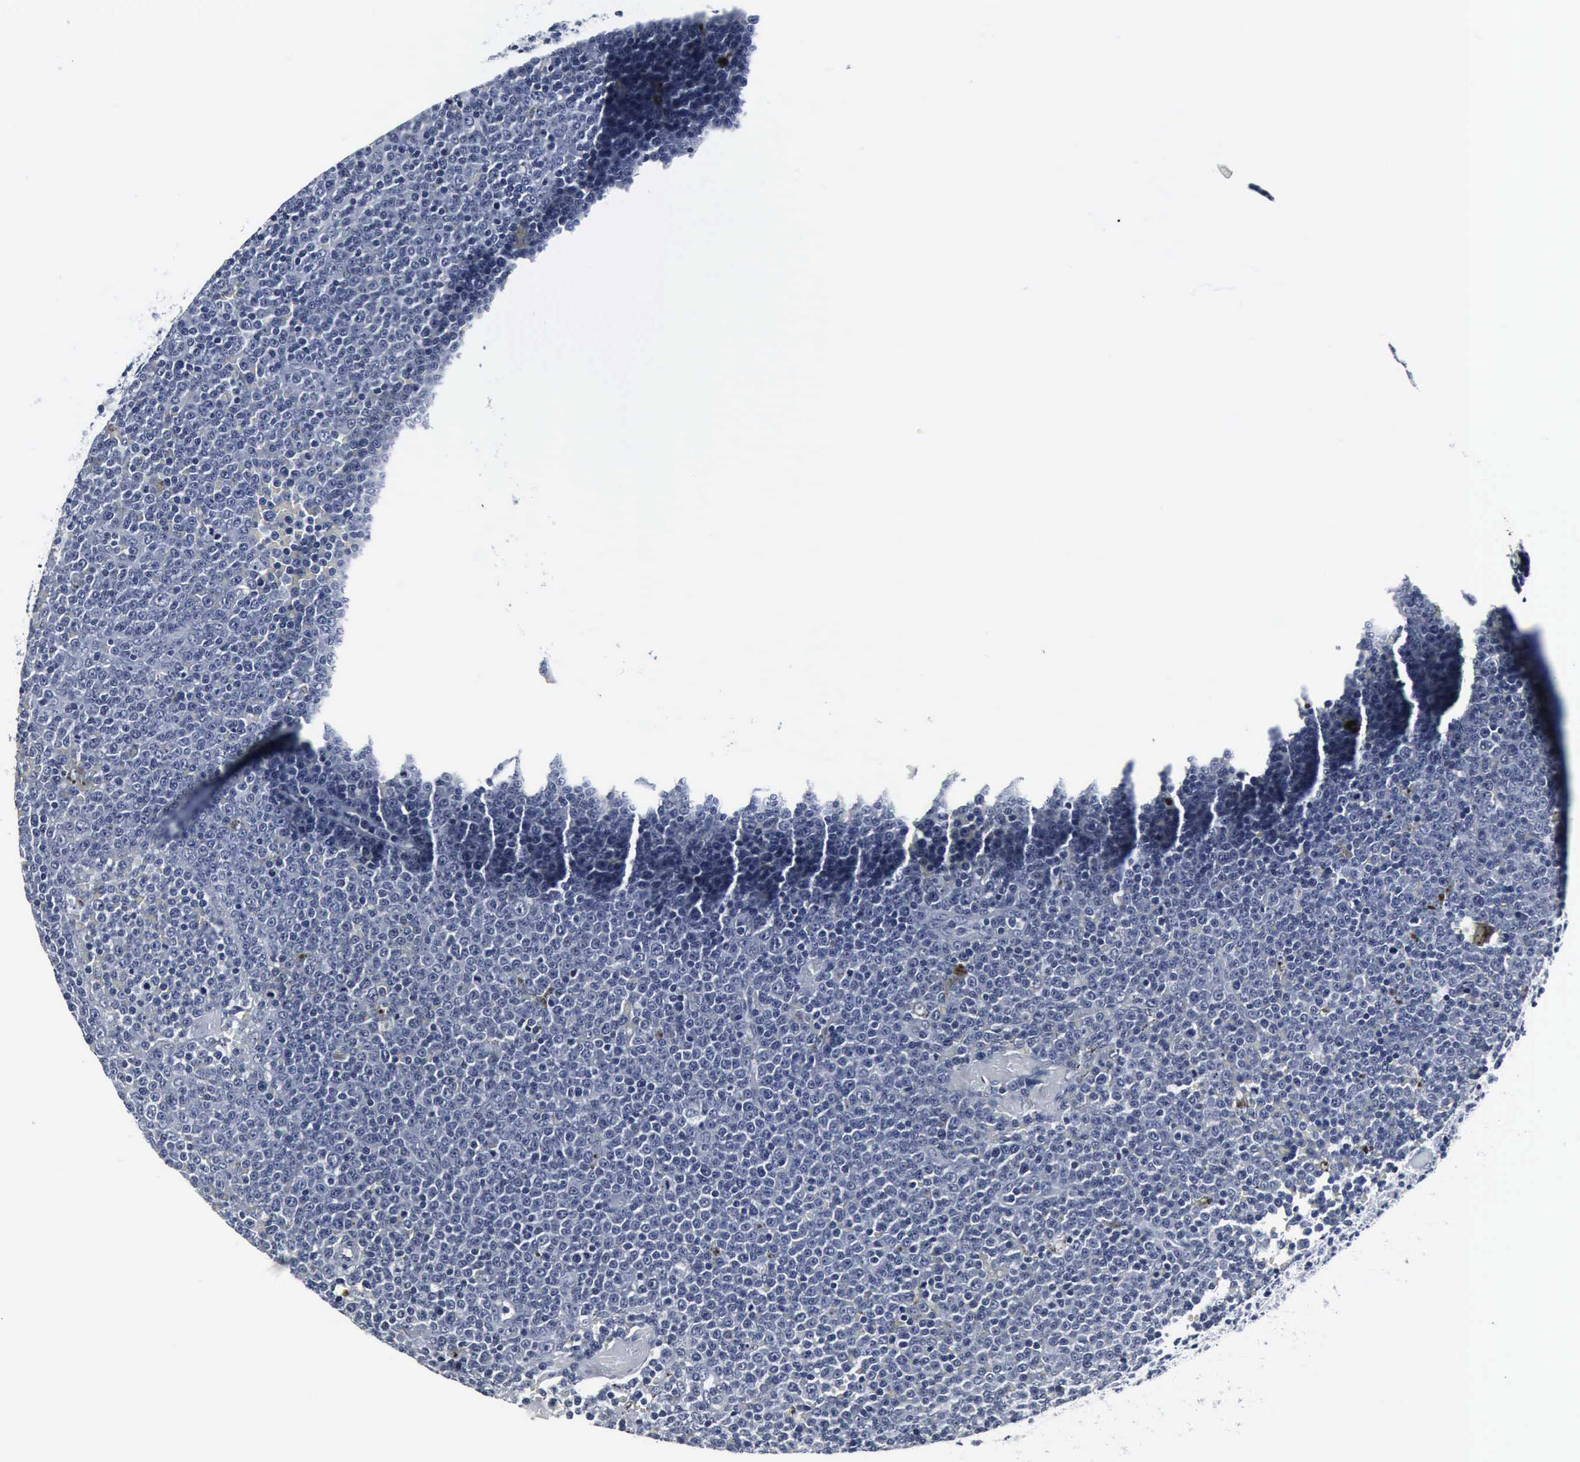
{"staining": {"intensity": "negative", "quantity": "none", "location": "none"}, "tissue": "lymphoma", "cell_type": "Tumor cells", "image_type": "cancer", "snomed": [{"axis": "morphology", "description": "Malignant lymphoma, non-Hodgkin's type, Low grade"}, {"axis": "topography", "description": "Lymph node"}], "caption": "Immunohistochemical staining of malignant lymphoma, non-Hodgkin's type (low-grade) displays no significant staining in tumor cells.", "gene": "SNAP25", "patient": {"sex": "male", "age": 50}}